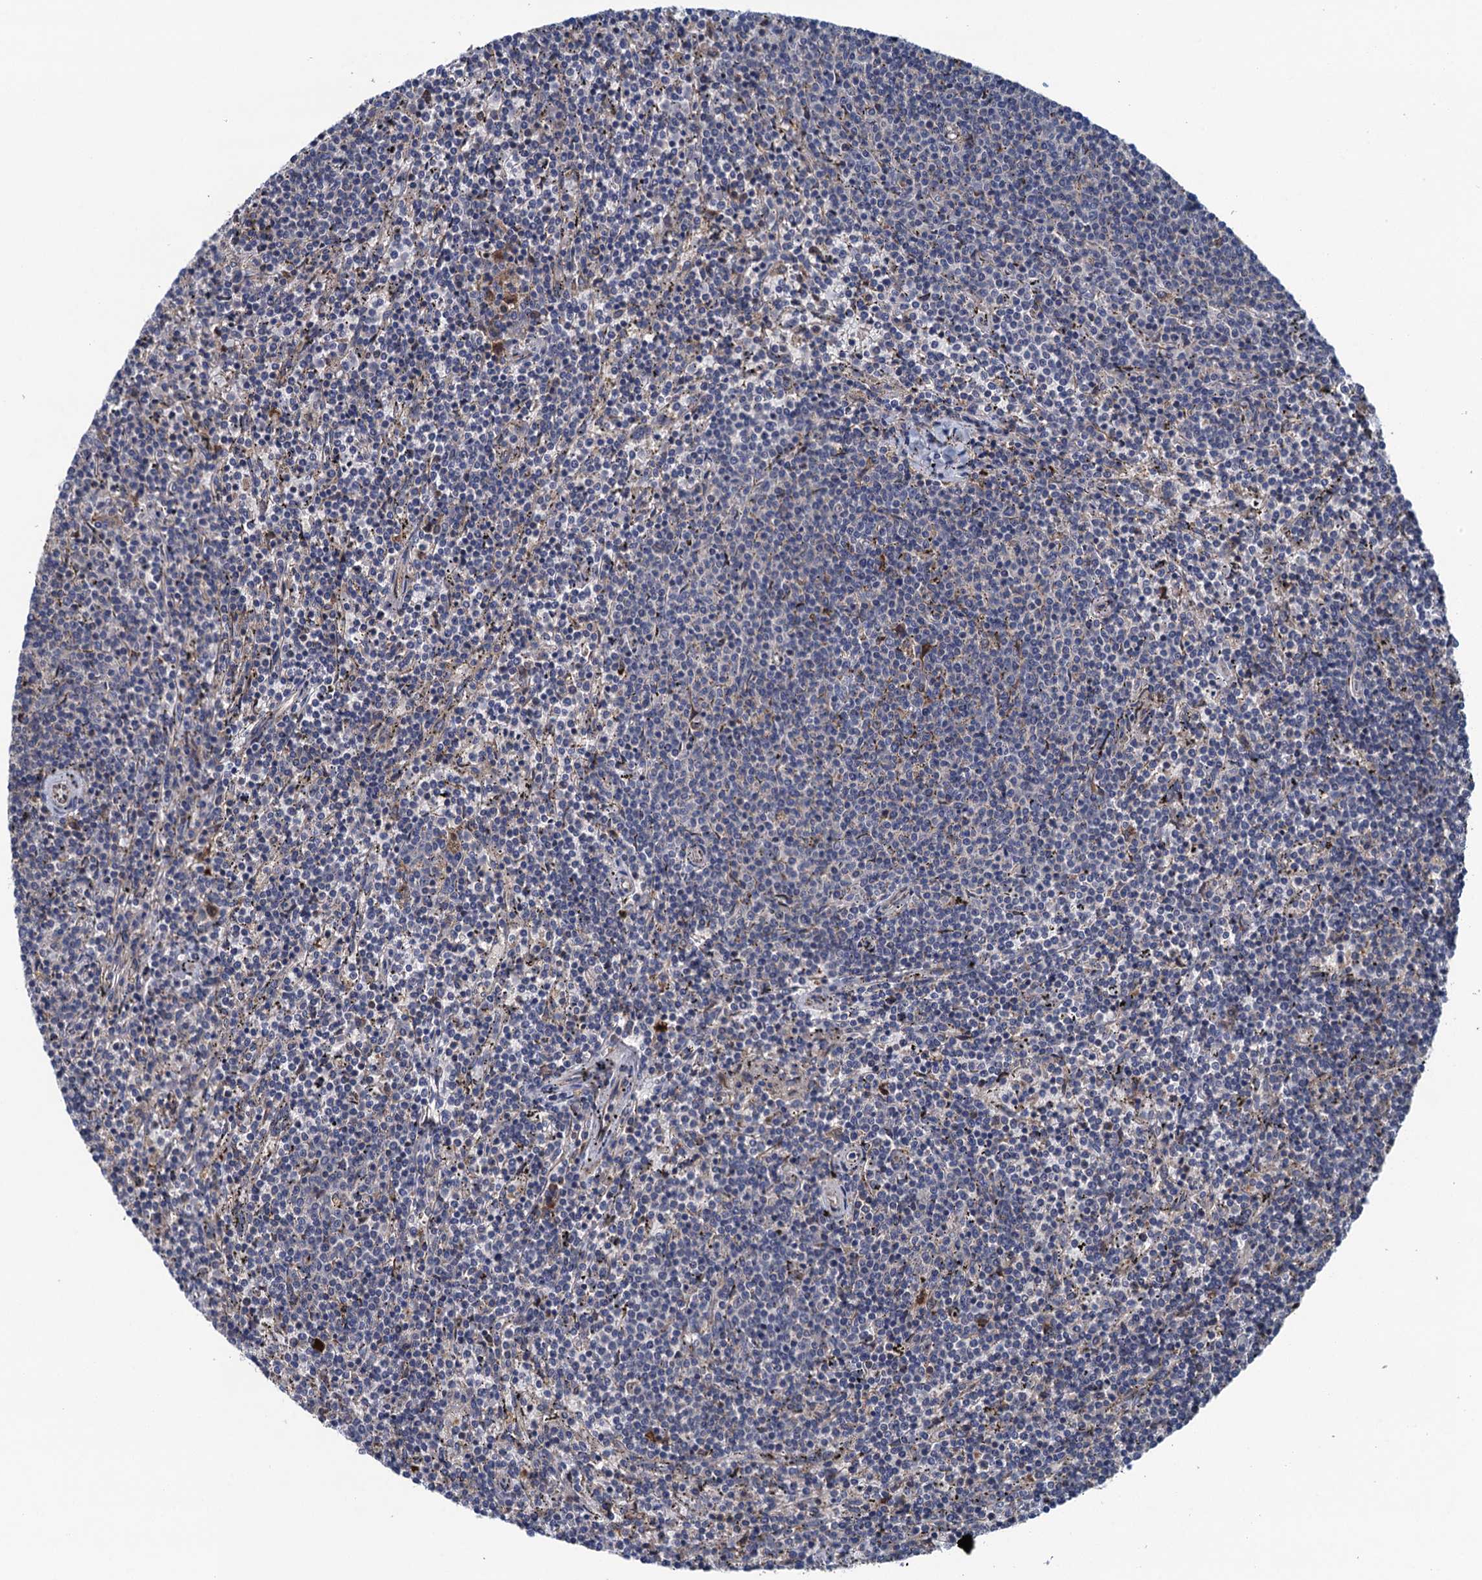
{"staining": {"intensity": "negative", "quantity": "none", "location": "none"}, "tissue": "lymphoma", "cell_type": "Tumor cells", "image_type": "cancer", "snomed": [{"axis": "morphology", "description": "Malignant lymphoma, non-Hodgkin's type, Low grade"}, {"axis": "topography", "description": "Spleen"}], "caption": "Tumor cells are negative for protein expression in human low-grade malignant lymphoma, non-Hodgkin's type. The staining was performed using DAB to visualize the protein expression in brown, while the nuclei were stained in blue with hematoxylin (Magnification: 20x).", "gene": "CNTN5", "patient": {"sex": "female", "age": 50}}